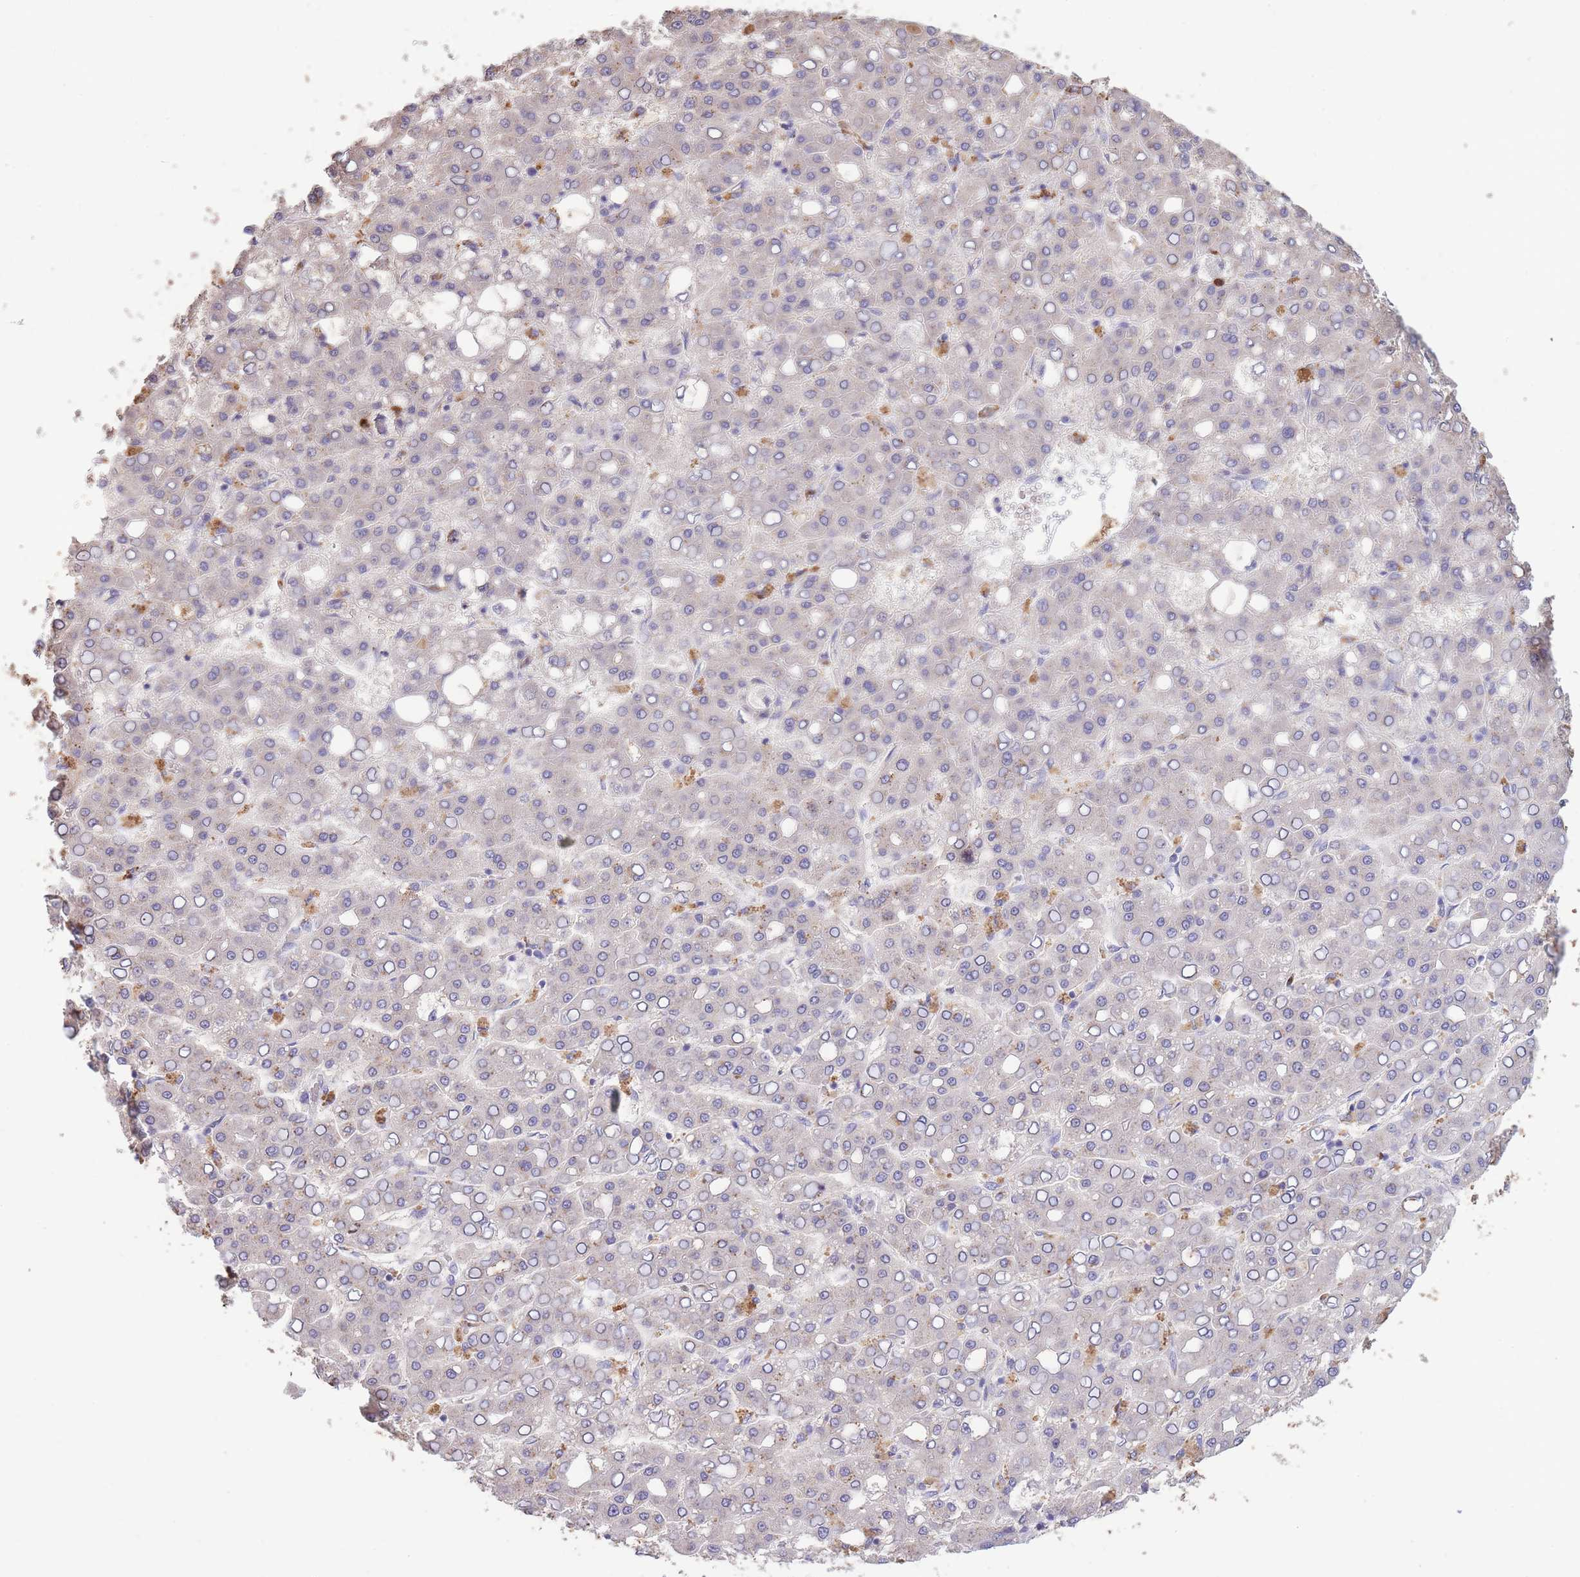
{"staining": {"intensity": "negative", "quantity": "none", "location": "none"}, "tissue": "liver cancer", "cell_type": "Tumor cells", "image_type": "cancer", "snomed": [{"axis": "morphology", "description": "Carcinoma, Hepatocellular, NOS"}, {"axis": "topography", "description": "Liver"}], "caption": "Image shows no significant protein staining in tumor cells of hepatocellular carcinoma (liver). (Brightfield microscopy of DAB immunohistochemistry at high magnification).", "gene": "CENPM", "patient": {"sex": "male", "age": 65}}